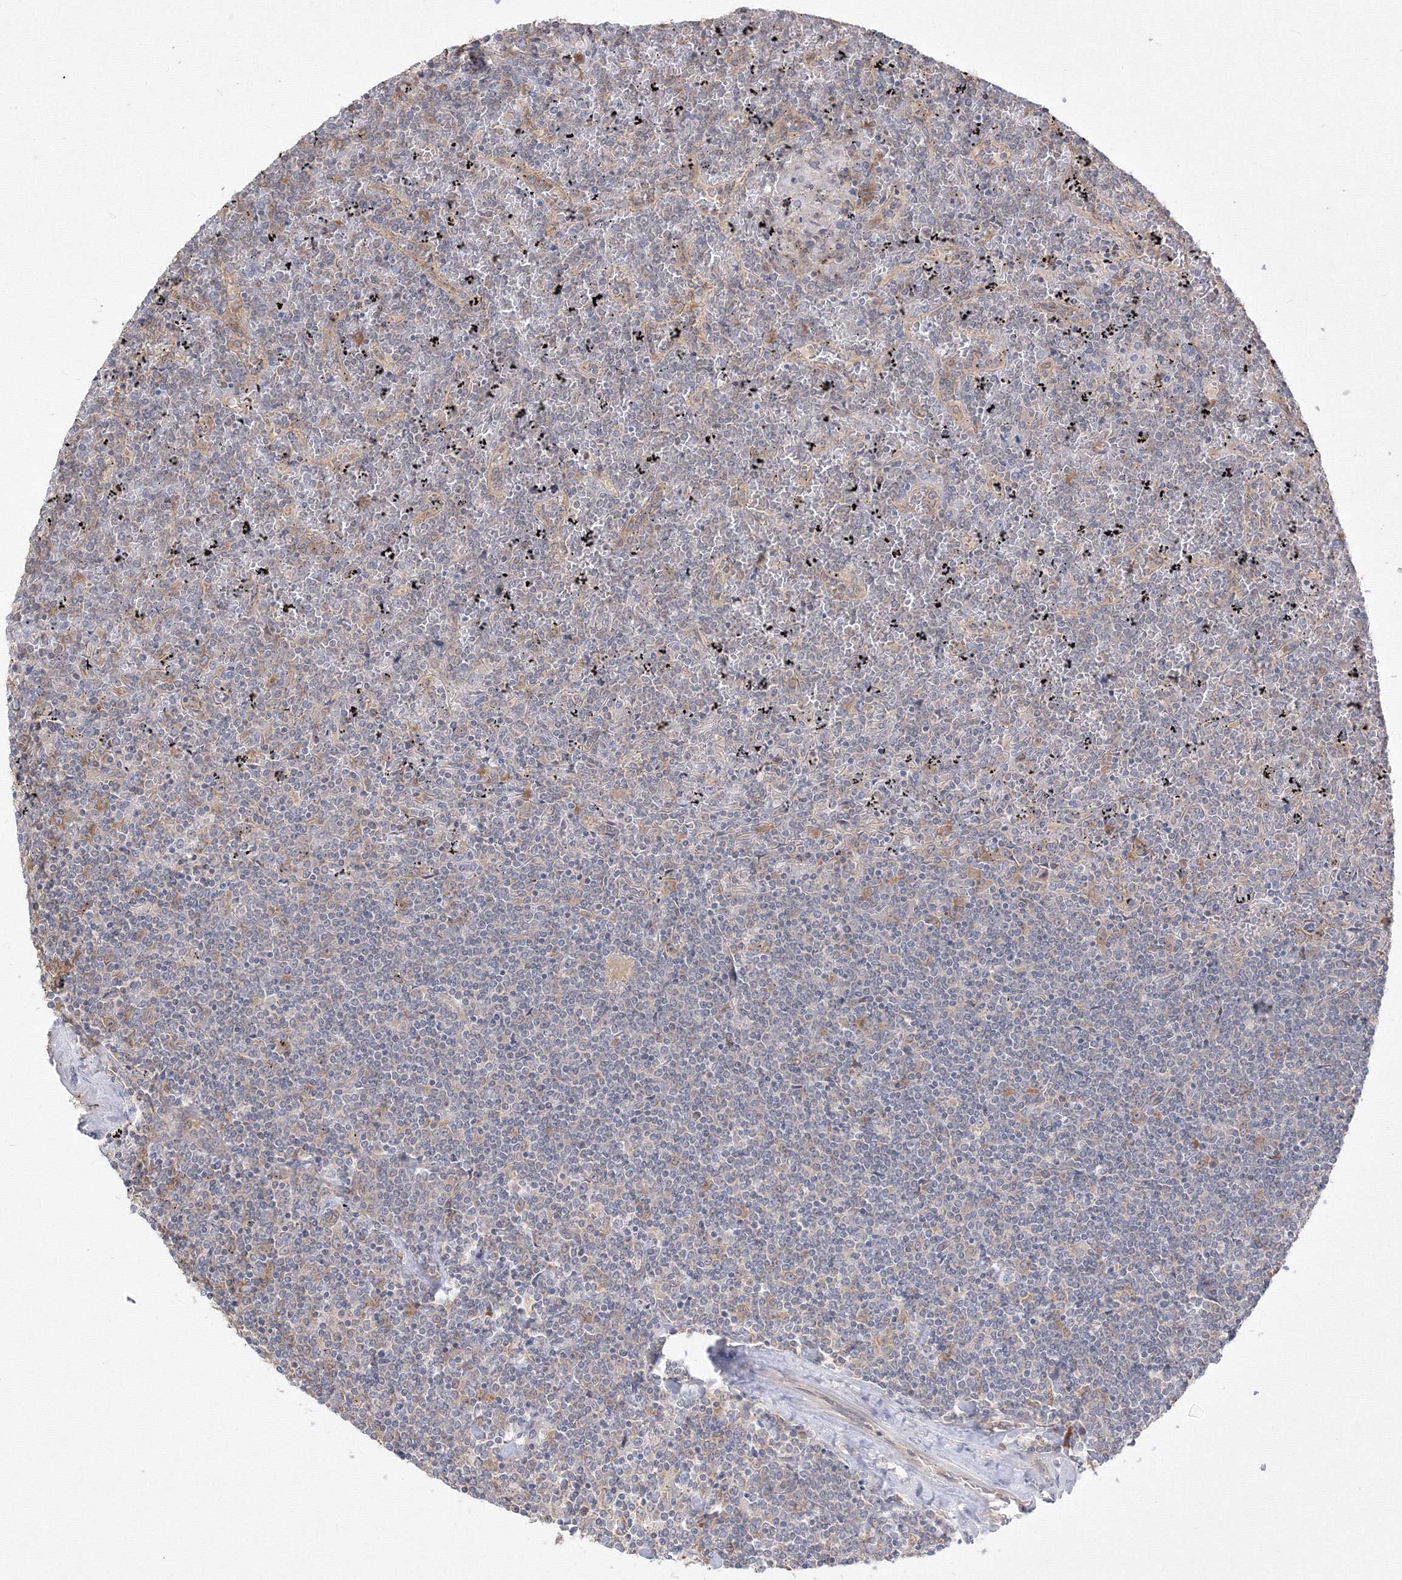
{"staining": {"intensity": "negative", "quantity": "none", "location": "none"}, "tissue": "lymphoma", "cell_type": "Tumor cells", "image_type": "cancer", "snomed": [{"axis": "morphology", "description": "Malignant lymphoma, non-Hodgkin's type, Low grade"}, {"axis": "topography", "description": "Spleen"}], "caption": "Tumor cells are negative for brown protein staining in lymphoma.", "gene": "FBXL8", "patient": {"sex": "female", "age": 19}}